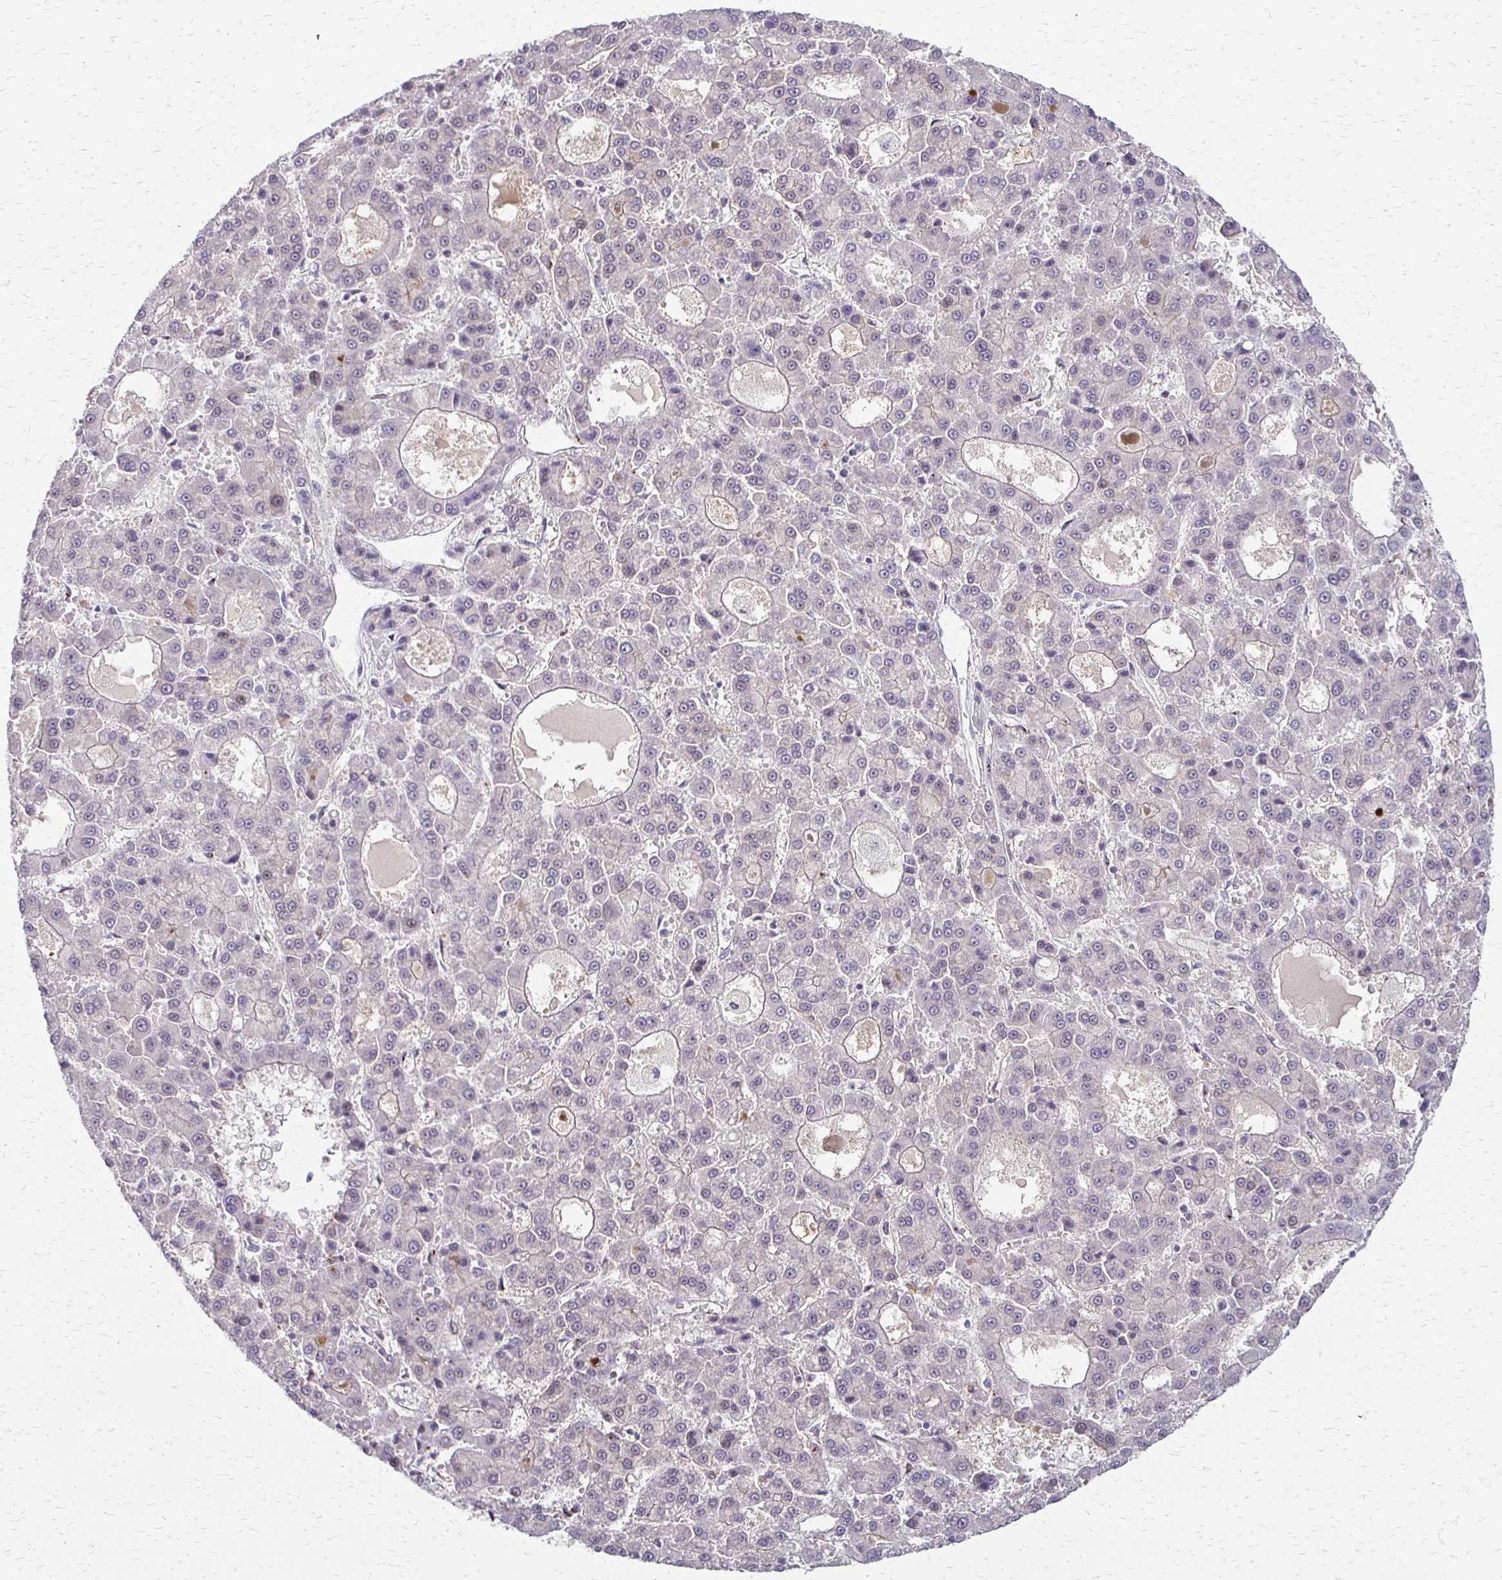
{"staining": {"intensity": "negative", "quantity": "none", "location": "none"}, "tissue": "liver cancer", "cell_type": "Tumor cells", "image_type": "cancer", "snomed": [{"axis": "morphology", "description": "Carcinoma, Hepatocellular, NOS"}, {"axis": "topography", "description": "Liver"}], "caption": "The micrograph displays no significant expression in tumor cells of hepatocellular carcinoma (liver).", "gene": "CFL2", "patient": {"sex": "male", "age": 70}}